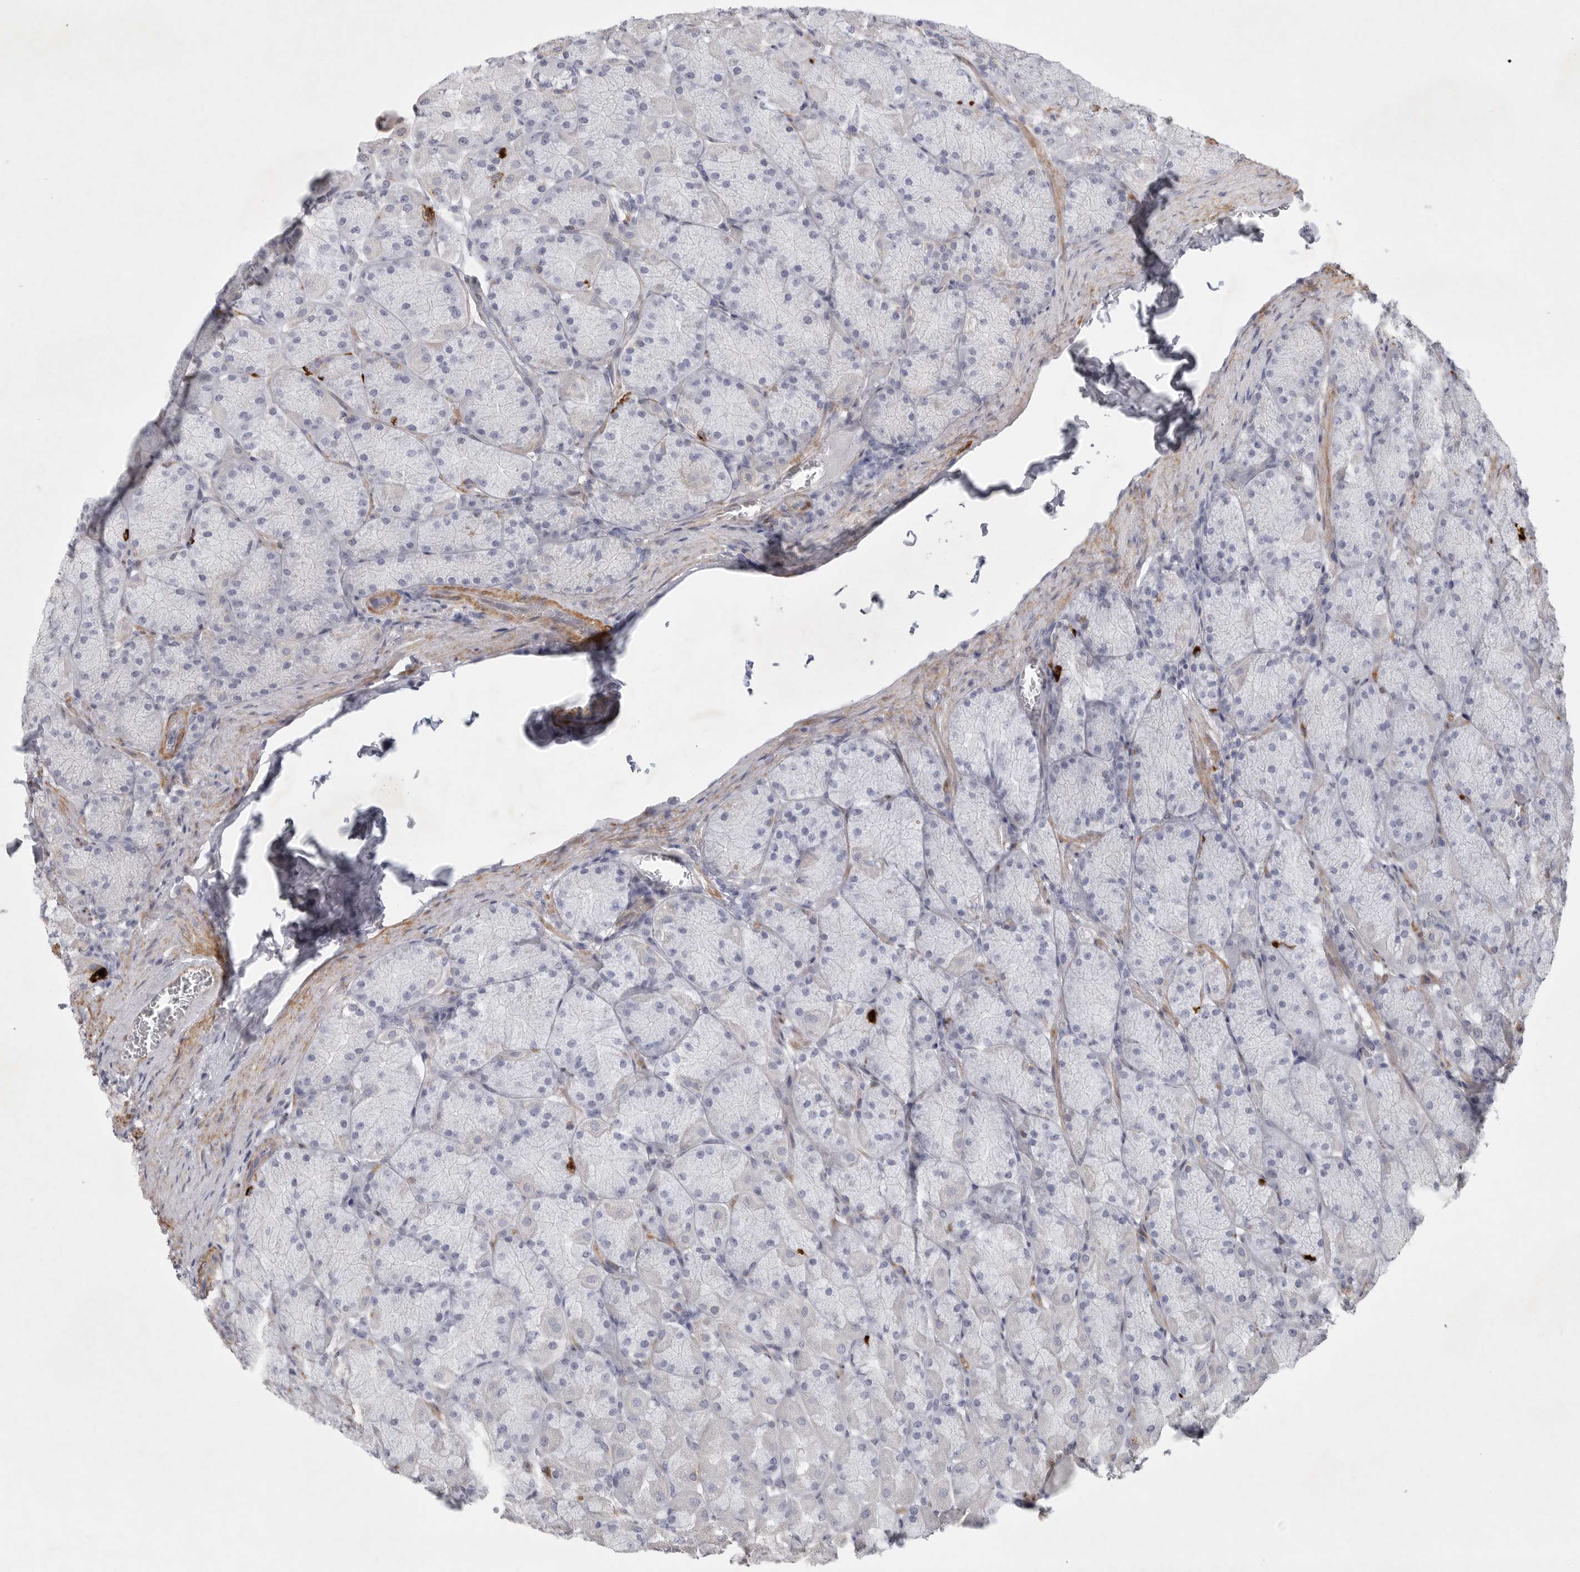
{"staining": {"intensity": "negative", "quantity": "none", "location": "none"}, "tissue": "stomach", "cell_type": "Glandular cells", "image_type": "normal", "snomed": [{"axis": "morphology", "description": "Normal tissue, NOS"}, {"axis": "topography", "description": "Stomach, upper"}], "caption": "Glandular cells are negative for brown protein staining in benign stomach. (DAB IHC, high magnification).", "gene": "TNR", "patient": {"sex": "female", "age": 56}}